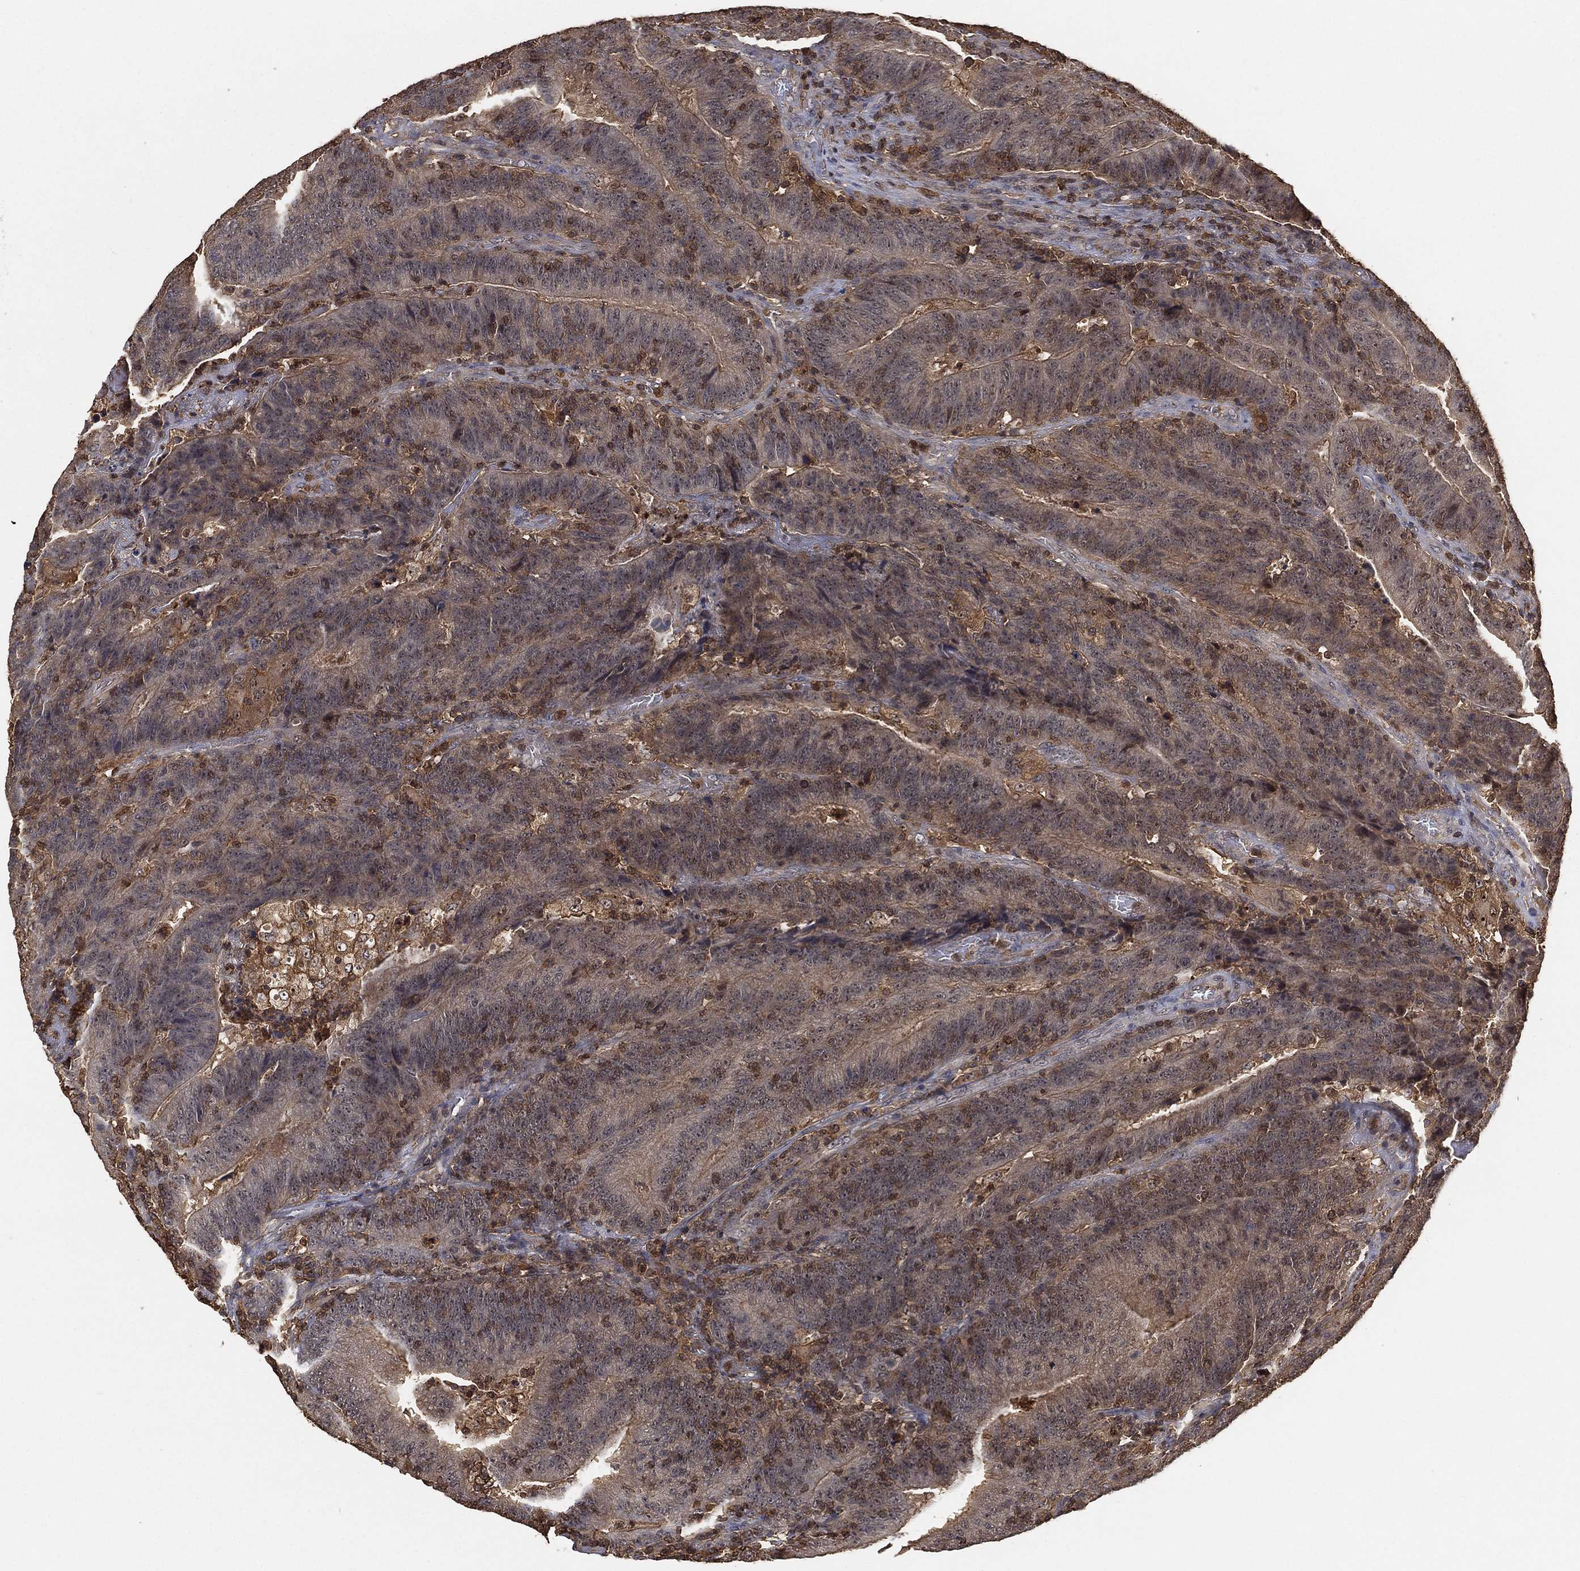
{"staining": {"intensity": "moderate", "quantity": "<25%", "location": "nuclear"}, "tissue": "colorectal cancer", "cell_type": "Tumor cells", "image_type": "cancer", "snomed": [{"axis": "morphology", "description": "Adenocarcinoma, NOS"}, {"axis": "topography", "description": "Colon"}], "caption": "The immunohistochemical stain highlights moderate nuclear expression in tumor cells of colorectal adenocarcinoma tissue. The staining was performed using DAB (3,3'-diaminobenzidine) to visualize the protein expression in brown, while the nuclei were stained in blue with hematoxylin (Magnification: 20x).", "gene": "CRYL1", "patient": {"sex": "female", "age": 75}}